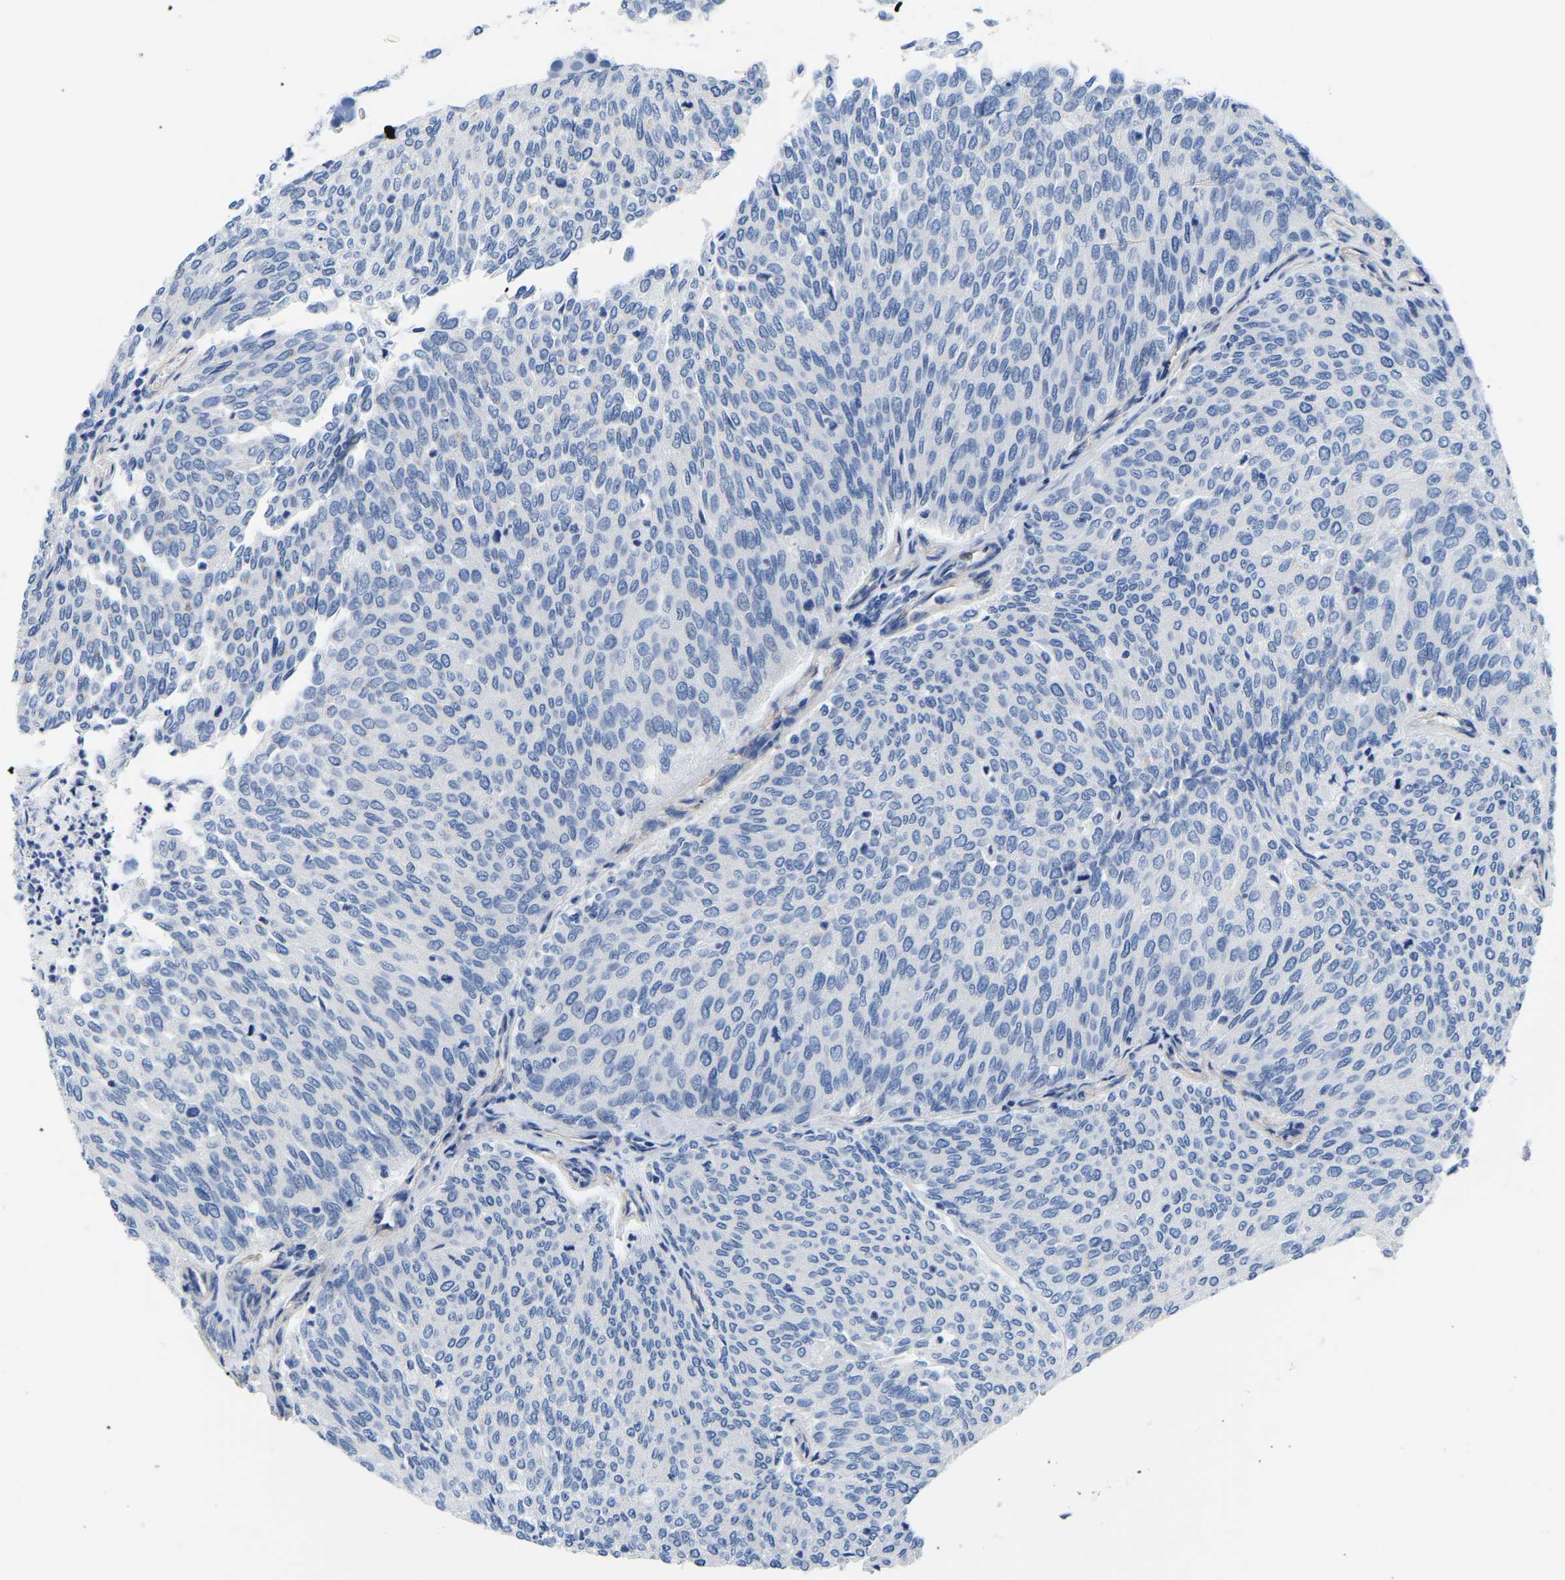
{"staining": {"intensity": "negative", "quantity": "none", "location": "none"}, "tissue": "urothelial cancer", "cell_type": "Tumor cells", "image_type": "cancer", "snomed": [{"axis": "morphology", "description": "Urothelial carcinoma, Low grade"}, {"axis": "topography", "description": "Urinary bladder"}], "caption": "There is no significant expression in tumor cells of urothelial cancer.", "gene": "UPK3A", "patient": {"sex": "female", "age": 79}}